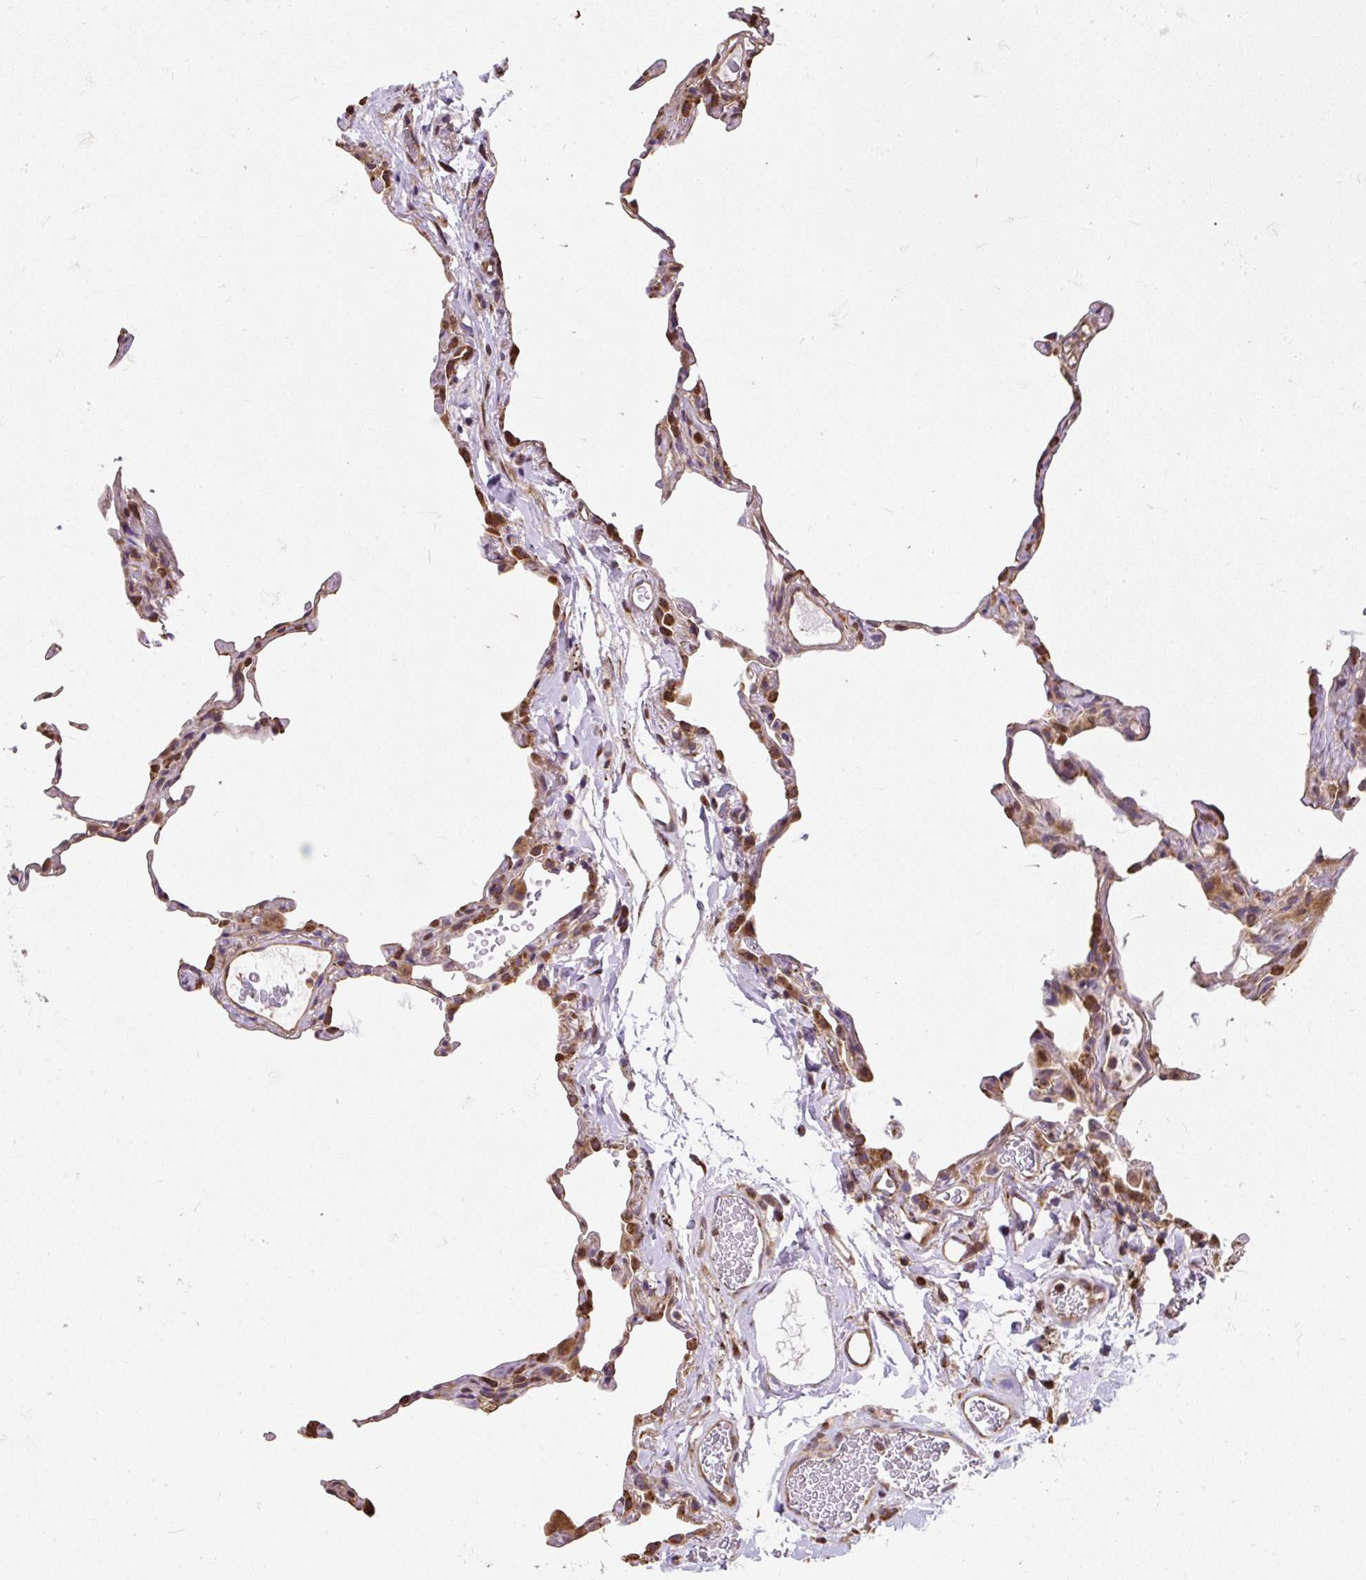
{"staining": {"intensity": "moderate", "quantity": "<25%", "location": "cytoplasmic/membranous"}, "tissue": "lung", "cell_type": "Alveolar cells", "image_type": "normal", "snomed": [{"axis": "morphology", "description": "Normal tissue, NOS"}, {"axis": "topography", "description": "Lung"}], "caption": "Immunohistochemical staining of unremarkable human lung demonstrates low levels of moderate cytoplasmic/membranous staining in approximately <25% of alveolar cells.", "gene": "PUS7L", "patient": {"sex": "female", "age": 57}}